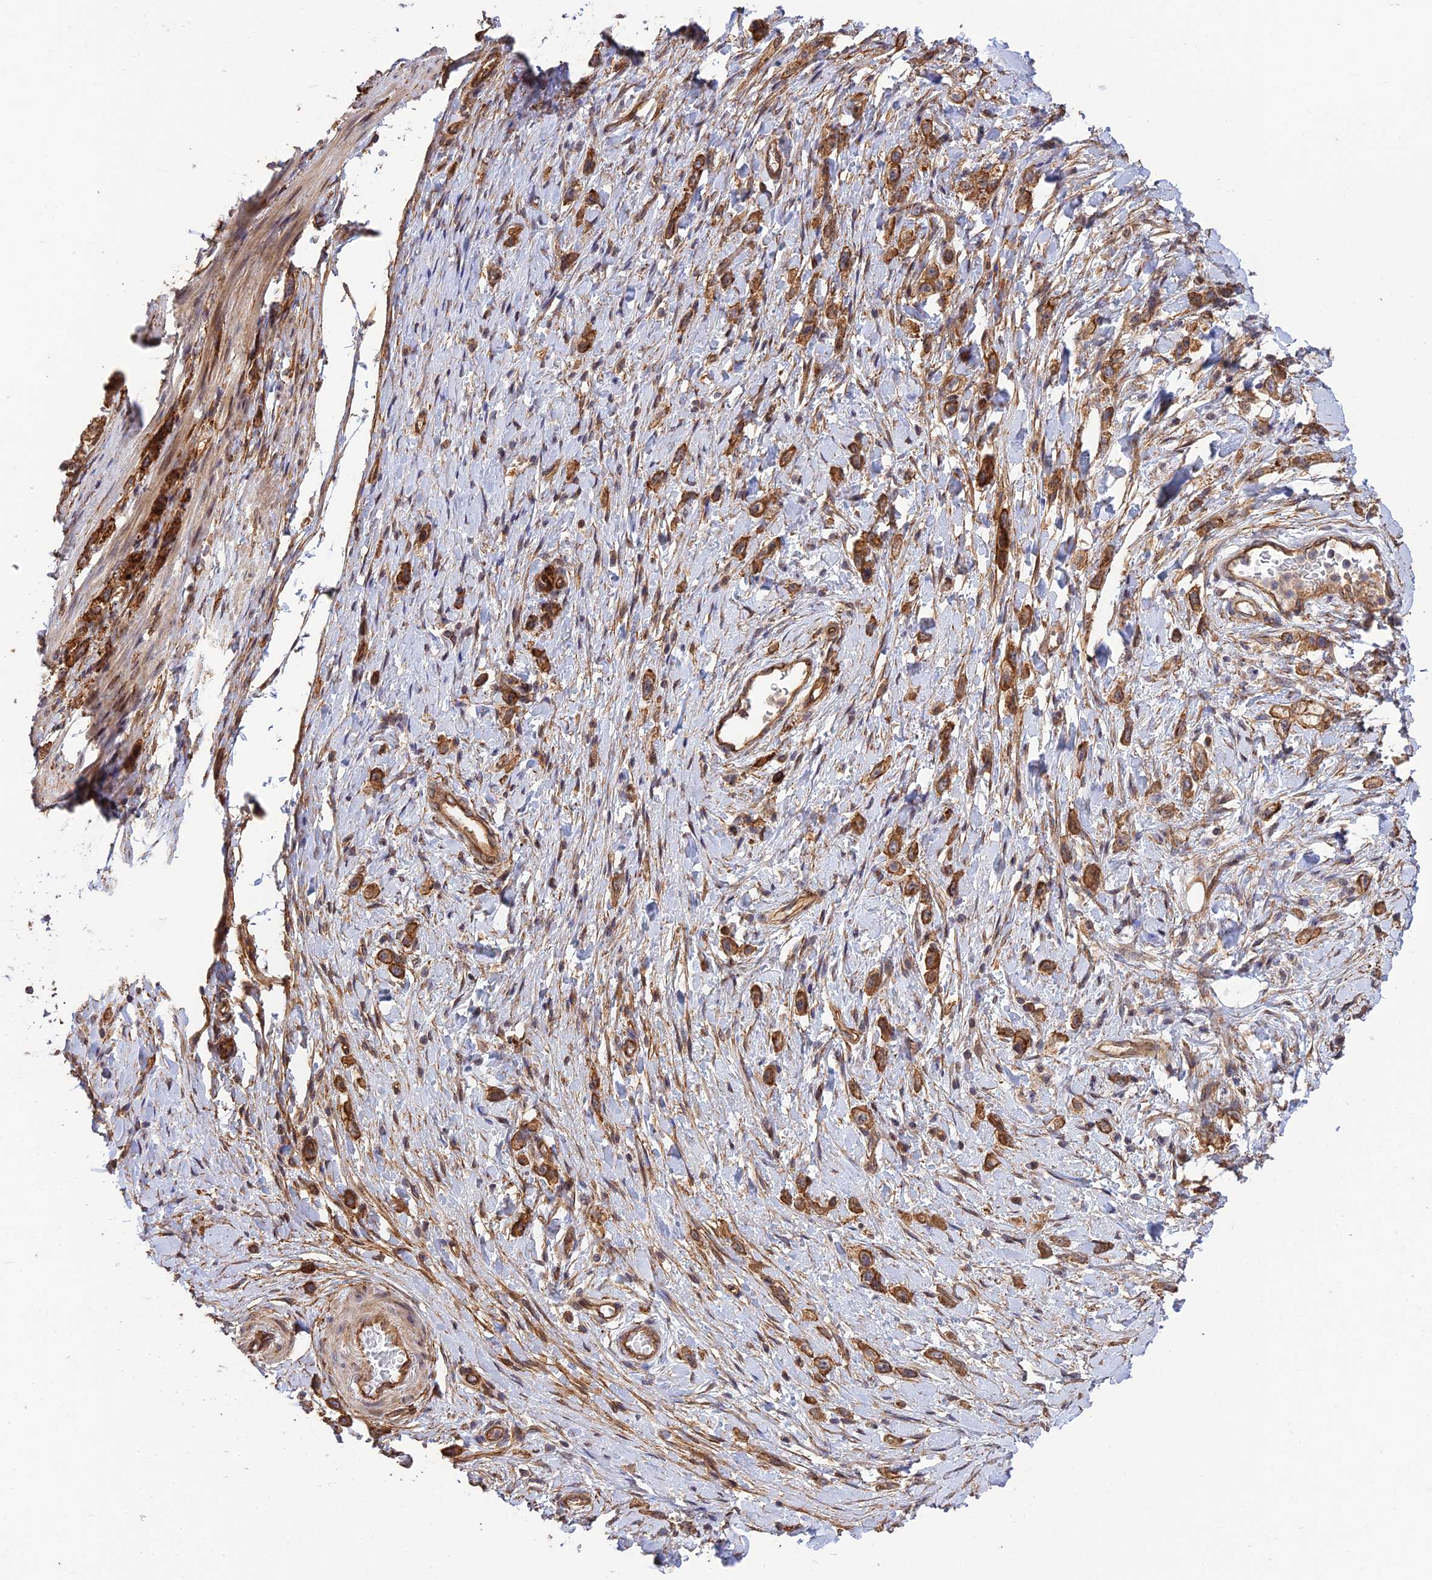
{"staining": {"intensity": "strong", "quantity": ">75%", "location": "cytoplasmic/membranous"}, "tissue": "stomach cancer", "cell_type": "Tumor cells", "image_type": "cancer", "snomed": [{"axis": "morphology", "description": "Adenocarcinoma, NOS"}, {"axis": "topography", "description": "Stomach"}], "caption": "Strong cytoplasmic/membranous staining for a protein is seen in about >75% of tumor cells of stomach cancer using immunohistochemistry (IHC).", "gene": "HOMER2", "patient": {"sex": "female", "age": 65}}